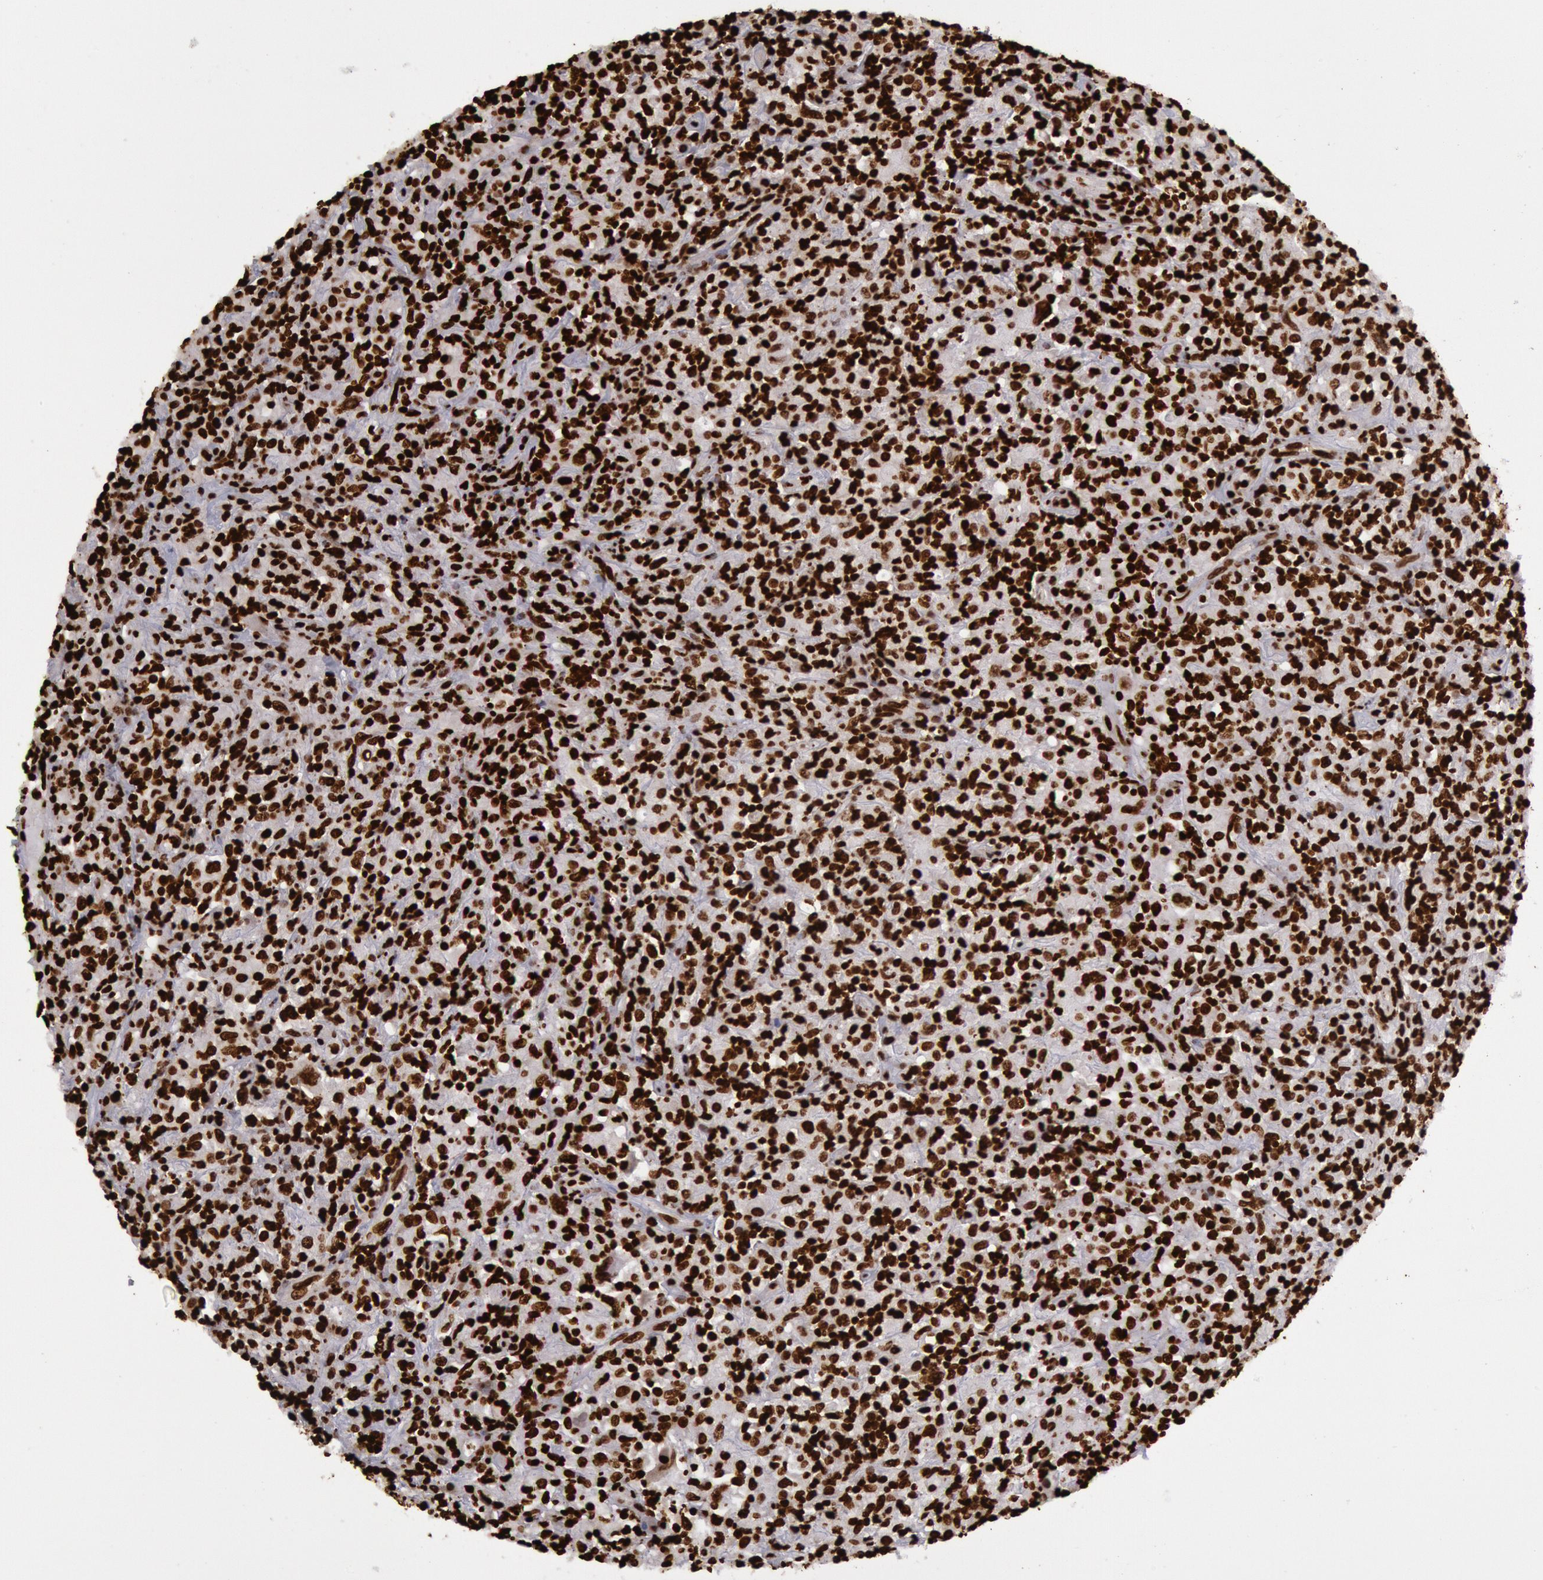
{"staining": {"intensity": "strong", "quantity": ">75%", "location": "nuclear"}, "tissue": "lymphoma", "cell_type": "Tumor cells", "image_type": "cancer", "snomed": [{"axis": "morphology", "description": "Hodgkin's disease, NOS"}, {"axis": "topography", "description": "Lymph node"}], "caption": "Immunohistochemical staining of human Hodgkin's disease shows strong nuclear protein positivity in approximately >75% of tumor cells.", "gene": "H3-4", "patient": {"sex": "male", "age": 46}}